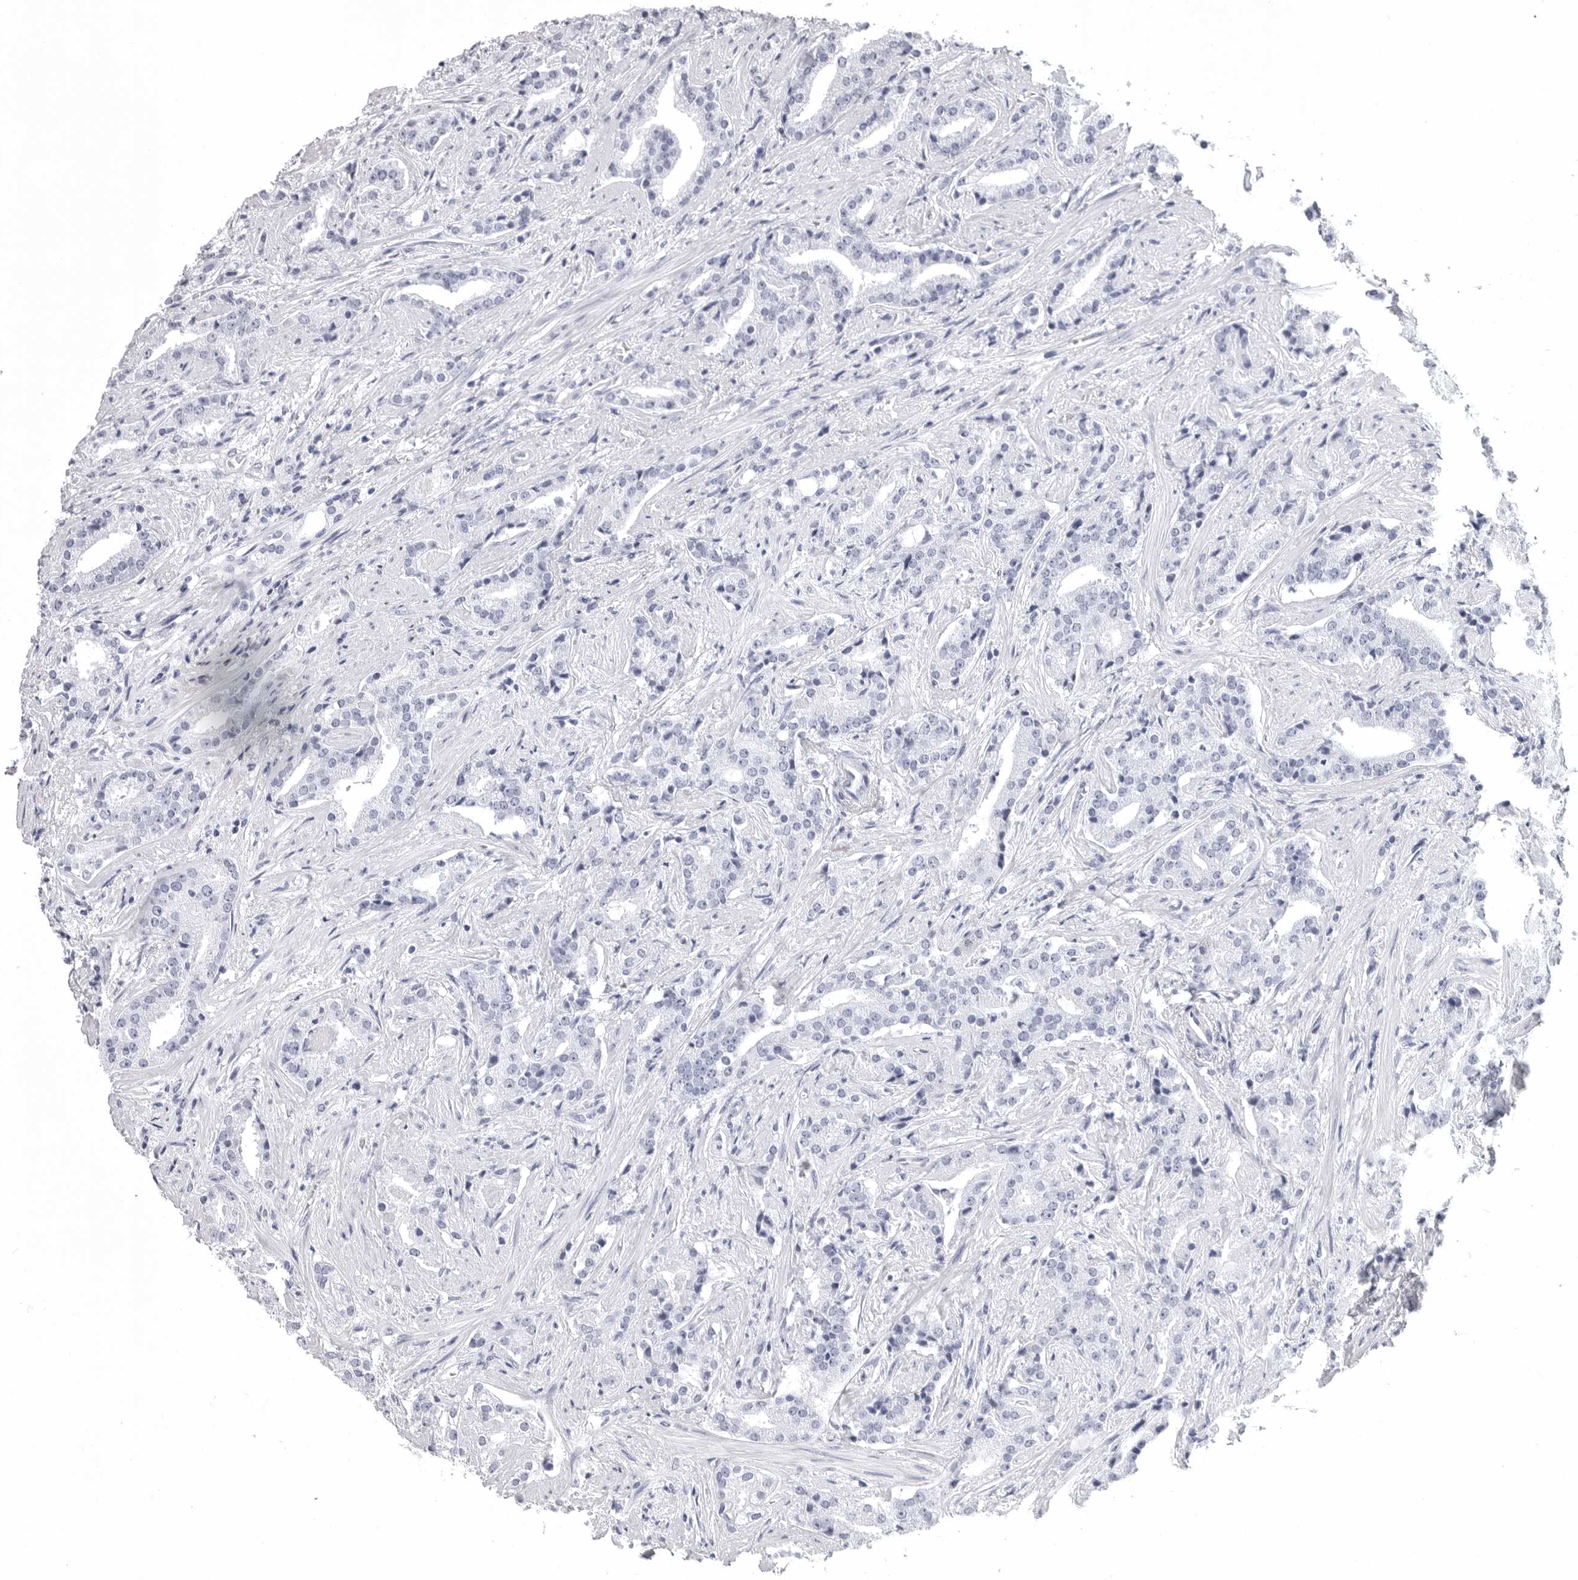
{"staining": {"intensity": "negative", "quantity": "none", "location": "none"}, "tissue": "prostate cancer", "cell_type": "Tumor cells", "image_type": "cancer", "snomed": [{"axis": "morphology", "description": "Adenocarcinoma, Low grade"}, {"axis": "topography", "description": "Prostate"}], "caption": "Tumor cells are negative for brown protein staining in prostate cancer.", "gene": "LGALS4", "patient": {"sex": "male", "age": 67}}